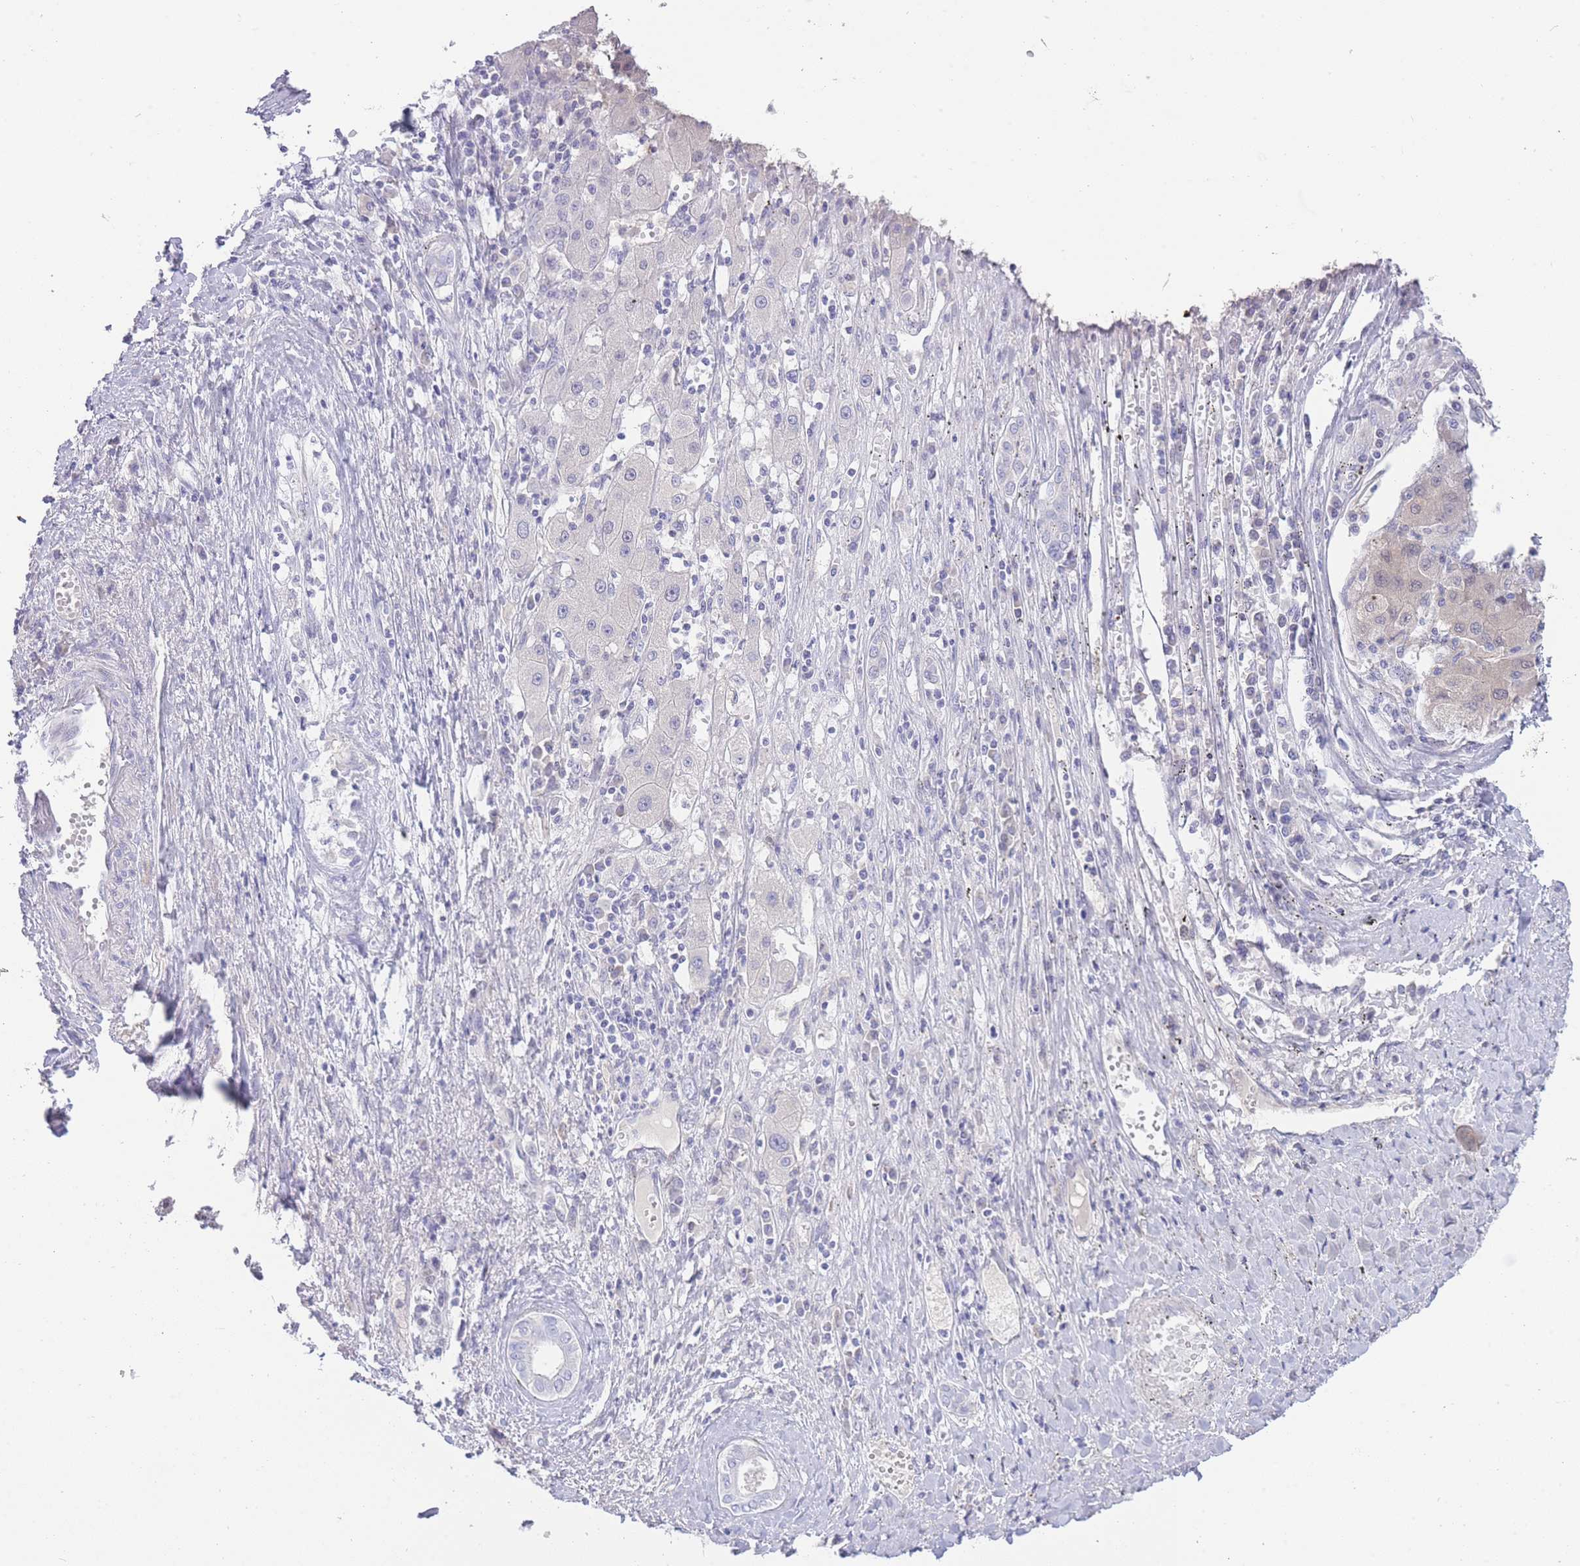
{"staining": {"intensity": "negative", "quantity": "none", "location": "none"}, "tissue": "liver cancer", "cell_type": "Tumor cells", "image_type": "cancer", "snomed": [{"axis": "morphology", "description": "Carcinoma, Hepatocellular, NOS"}, {"axis": "topography", "description": "Liver"}], "caption": "Tumor cells are negative for brown protein staining in liver hepatocellular carcinoma. (DAB immunohistochemistry visualized using brightfield microscopy, high magnification).", "gene": "PRR23B", "patient": {"sex": "male", "age": 72}}